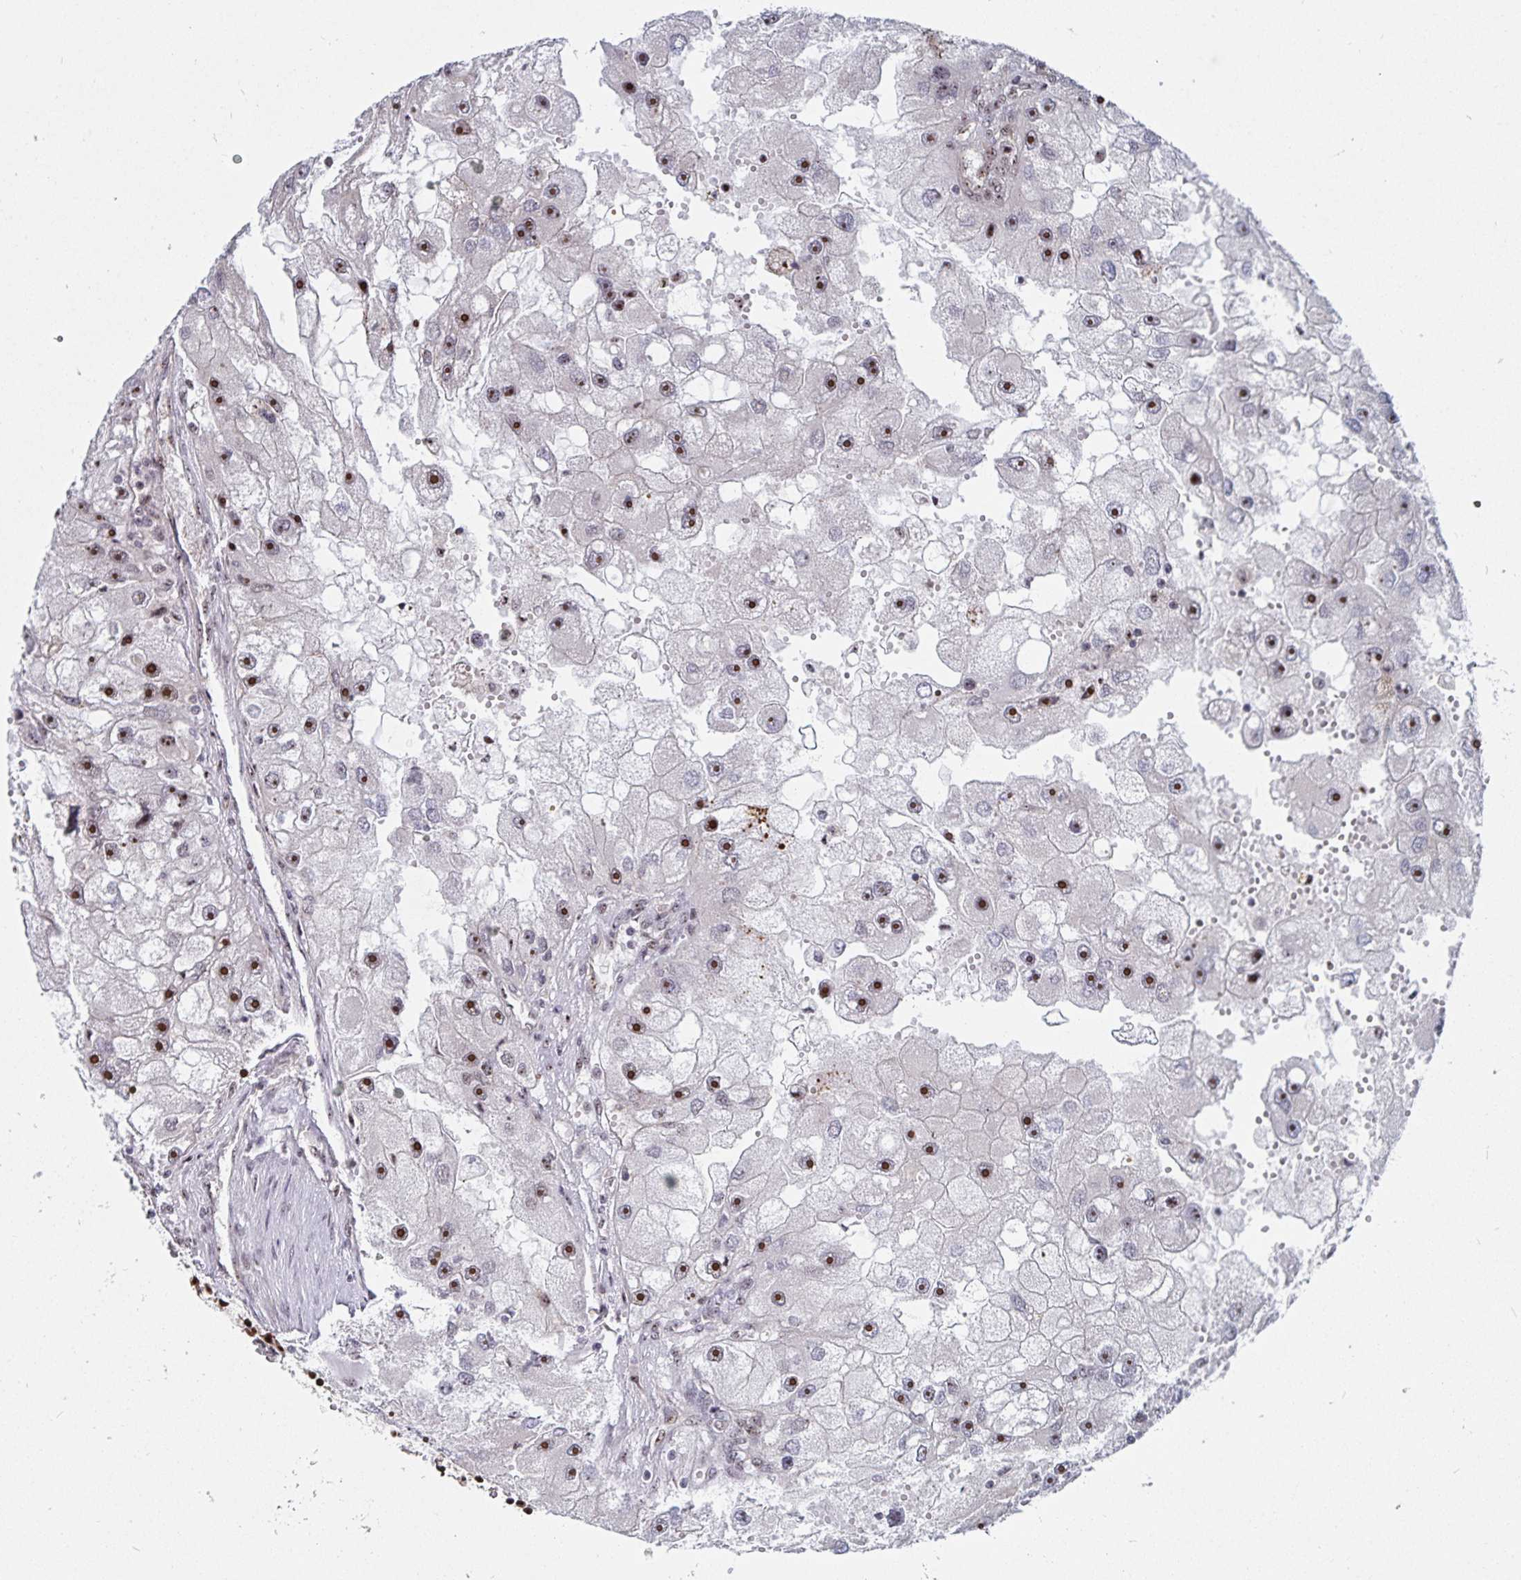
{"staining": {"intensity": "moderate", "quantity": ">75%", "location": "nuclear"}, "tissue": "renal cancer", "cell_type": "Tumor cells", "image_type": "cancer", "snomed": [{"axis": "morphology", "description": "Adenocarcinoma, NOS"}, {"axis": "topography", "description": "Kidney"}], "caption": "An image of adenocarcinoma (renal) stained for a protein demonstrates moderate nuclear brown staining in tumor cells. Using DAB (3,3'-diaminobenzidine) (brown) and hematoxylin (blue) stains, captured at high magnification using brightfield microscopy.", "gene": "LAS1L", "patient": {"sex": "male", "age": 63}}